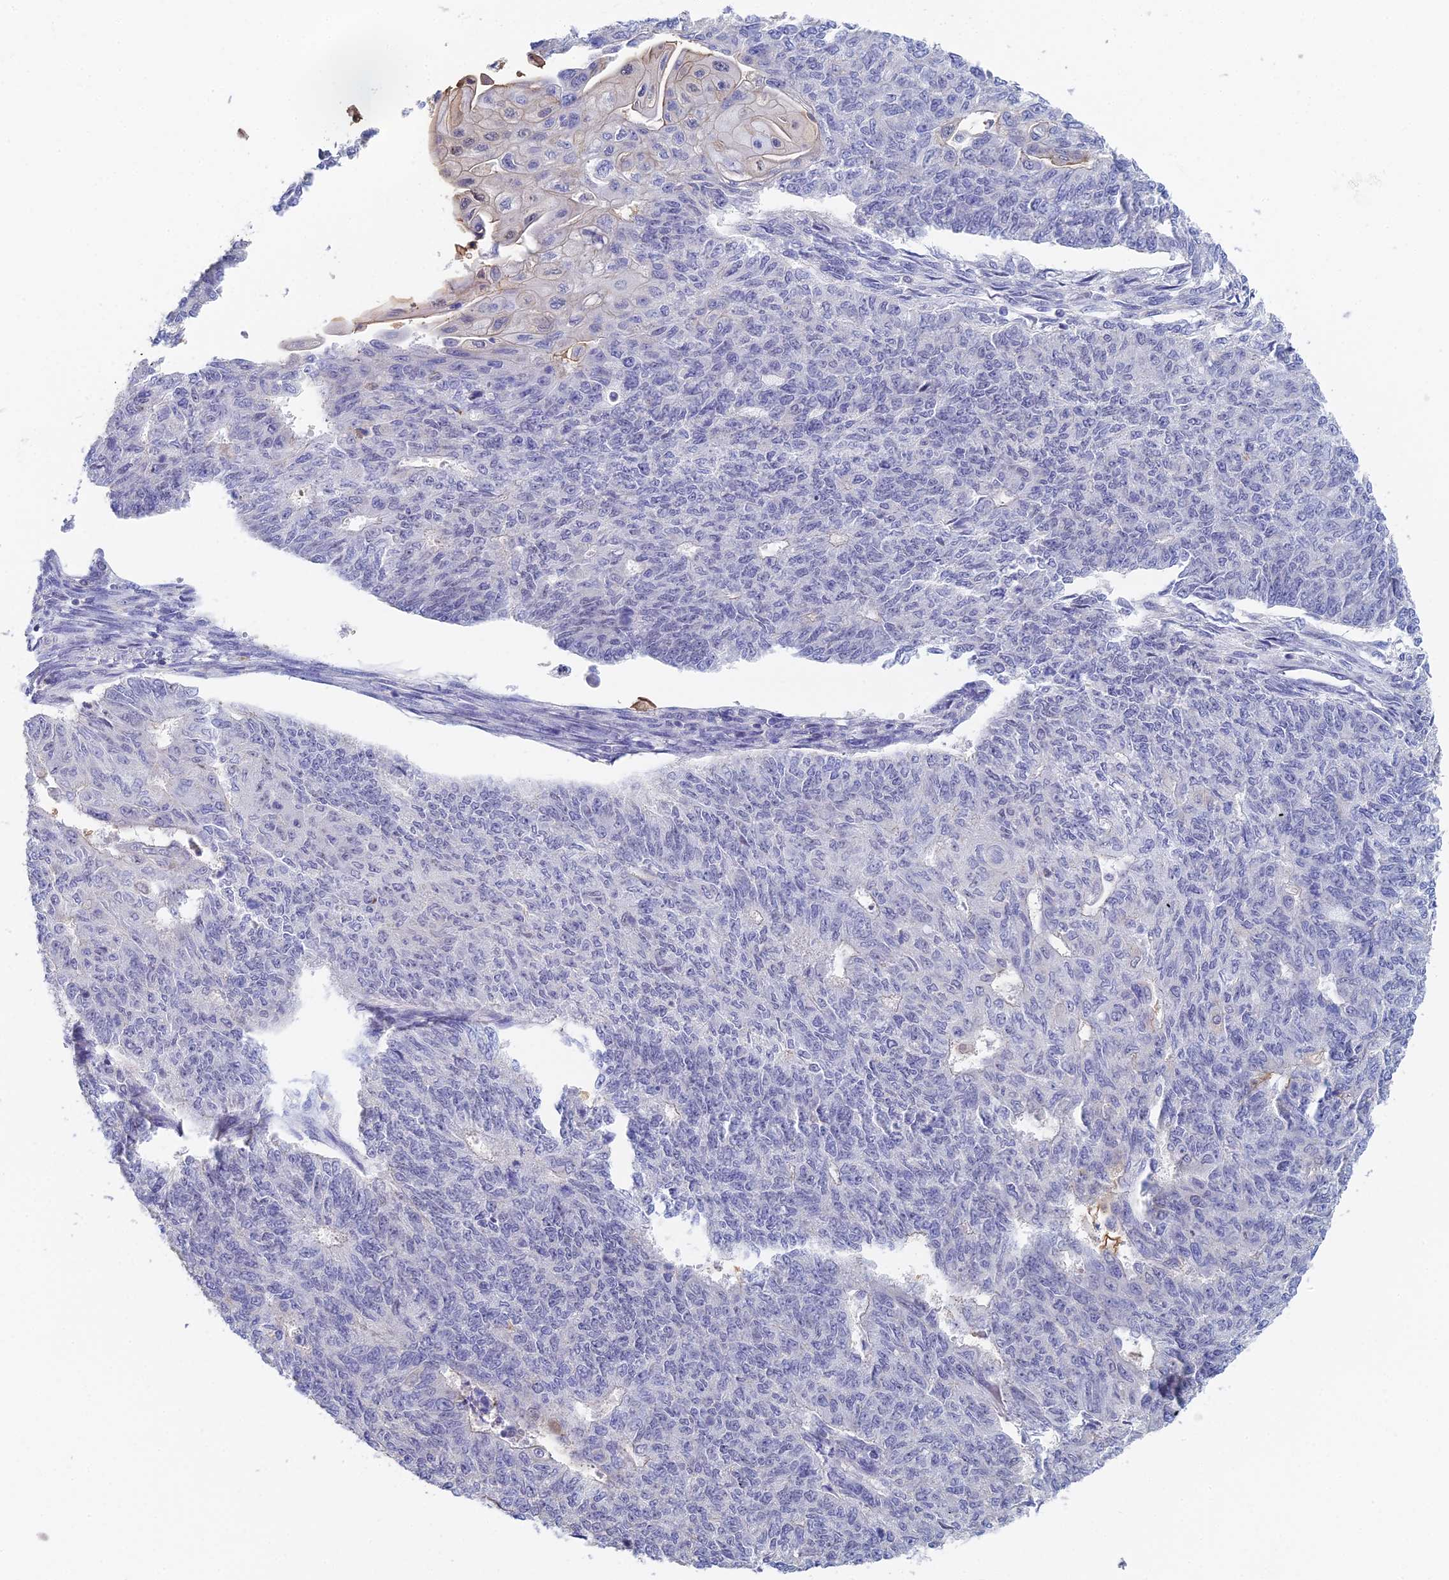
{"staining": {"intensity": "negative", "quantity": "none", "location": "none"}, "tissue": "endometrial cancer", "cell_type": "Tumor cells", "image_type": "cancer", "snomed": [{"axis": "morphology", "description": "Adenocarcinoma, NOS"}, {"axis": "topography", "description": "Endometrium"}], "caption": "Tumor cells are negative for brown protein staining in endometrial cancer (adenocarcinoma).", "gene": "MCM2", "patient": {"sex": "female", "age": 32}}